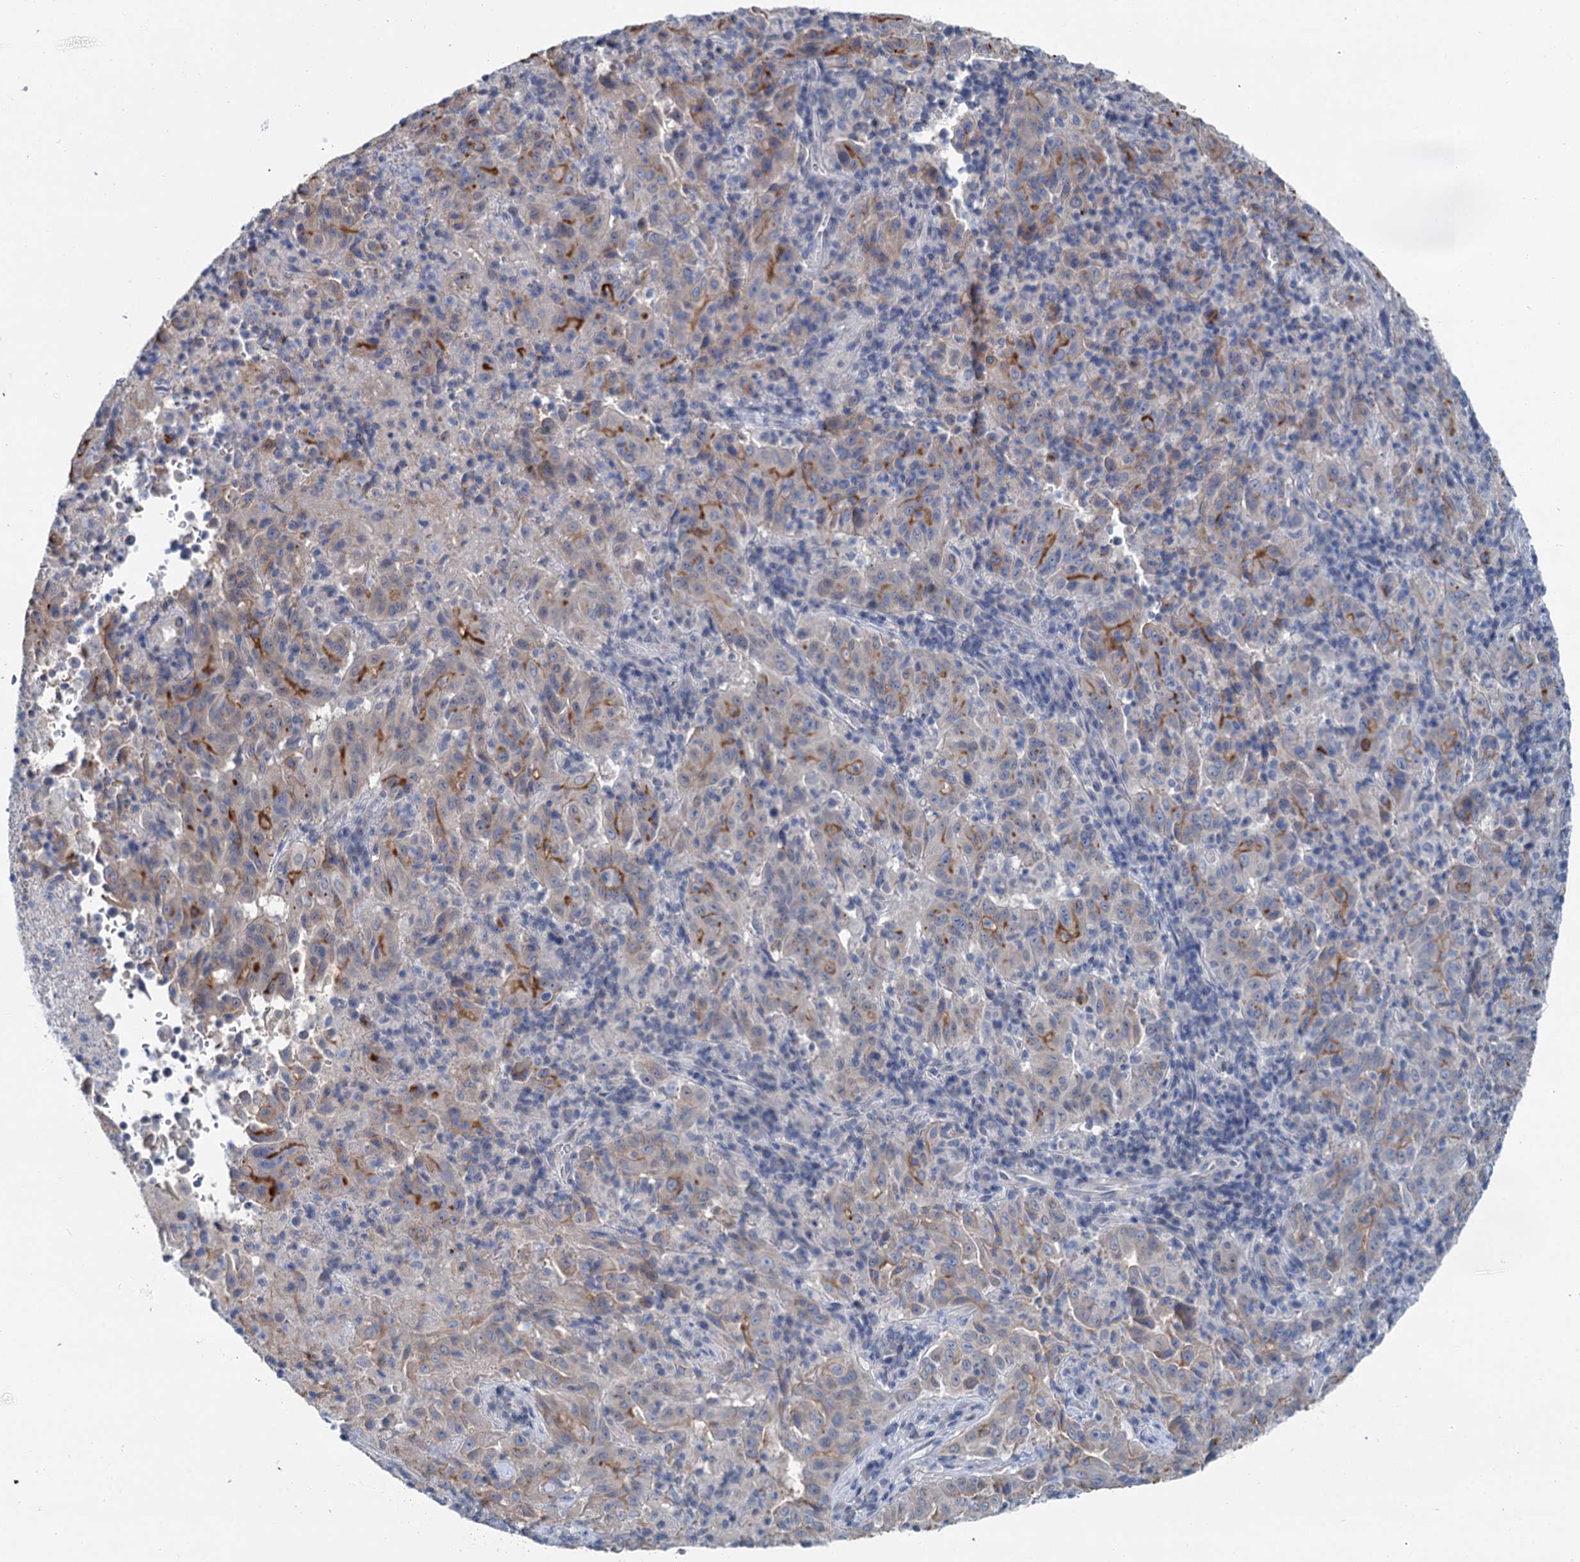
{"staining": {"intensity": "weak", "quantity": "<25%", "location": "cytoplasmic/membranous"}, "tissue": "pancreatic cancer", "cell_type": "Tumor cells", "image_type": "cancer", "snomed": [{"axis": "morphology", "description": "Adenocarcinoma, NOS"}, {"axis": "topography", "description": "Pancreas"}], "caption": "Immunohistochemistry (IHC) of human pancreatic cancer demonstrates no positivity in tumor cells.", "gene": "MIOX", "patient": {"sex": "male", "age": 63}}